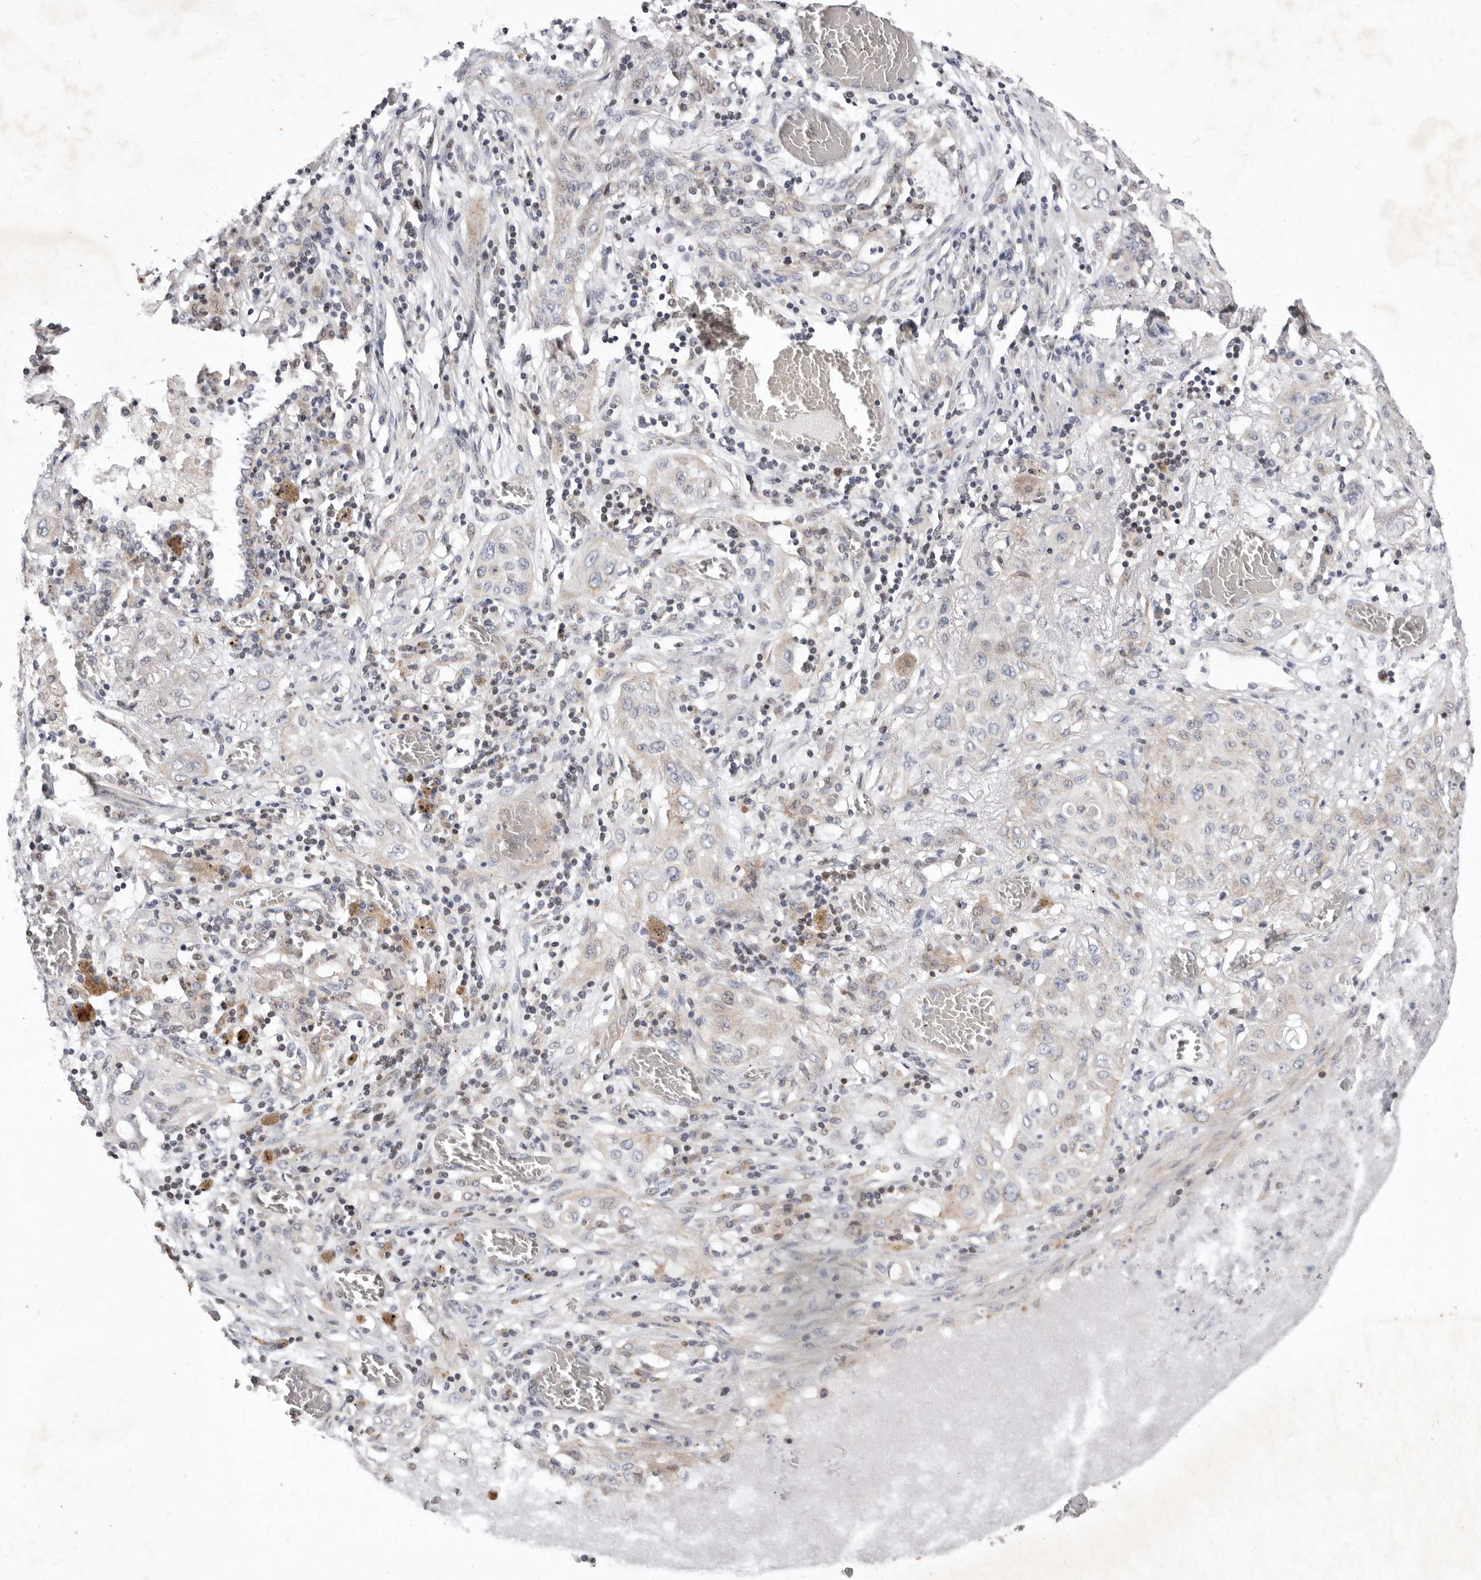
{"staining": {"intensity": "negative", "quantity": "none", "location": "none"}, "tissue": "lung cancer", "cell_type": "Tumor cells", "image_type": "cancer", "snomed": [{"axis": "morphology", "description": "Squamous cell carcinoma, NOS"}, {"axis": "topography", "description": "Lung"}], "caption": "High magnification brightfield microscopy of lung squamous cell carcinoma stained with DAB (3,3'-diaminobenzidine) (brown) and counterstained with hematoxylin (blue): tumor cells show no significant staining.", "gene": "TIMM17B", "patient": {"sex": "female", "age": 47}}